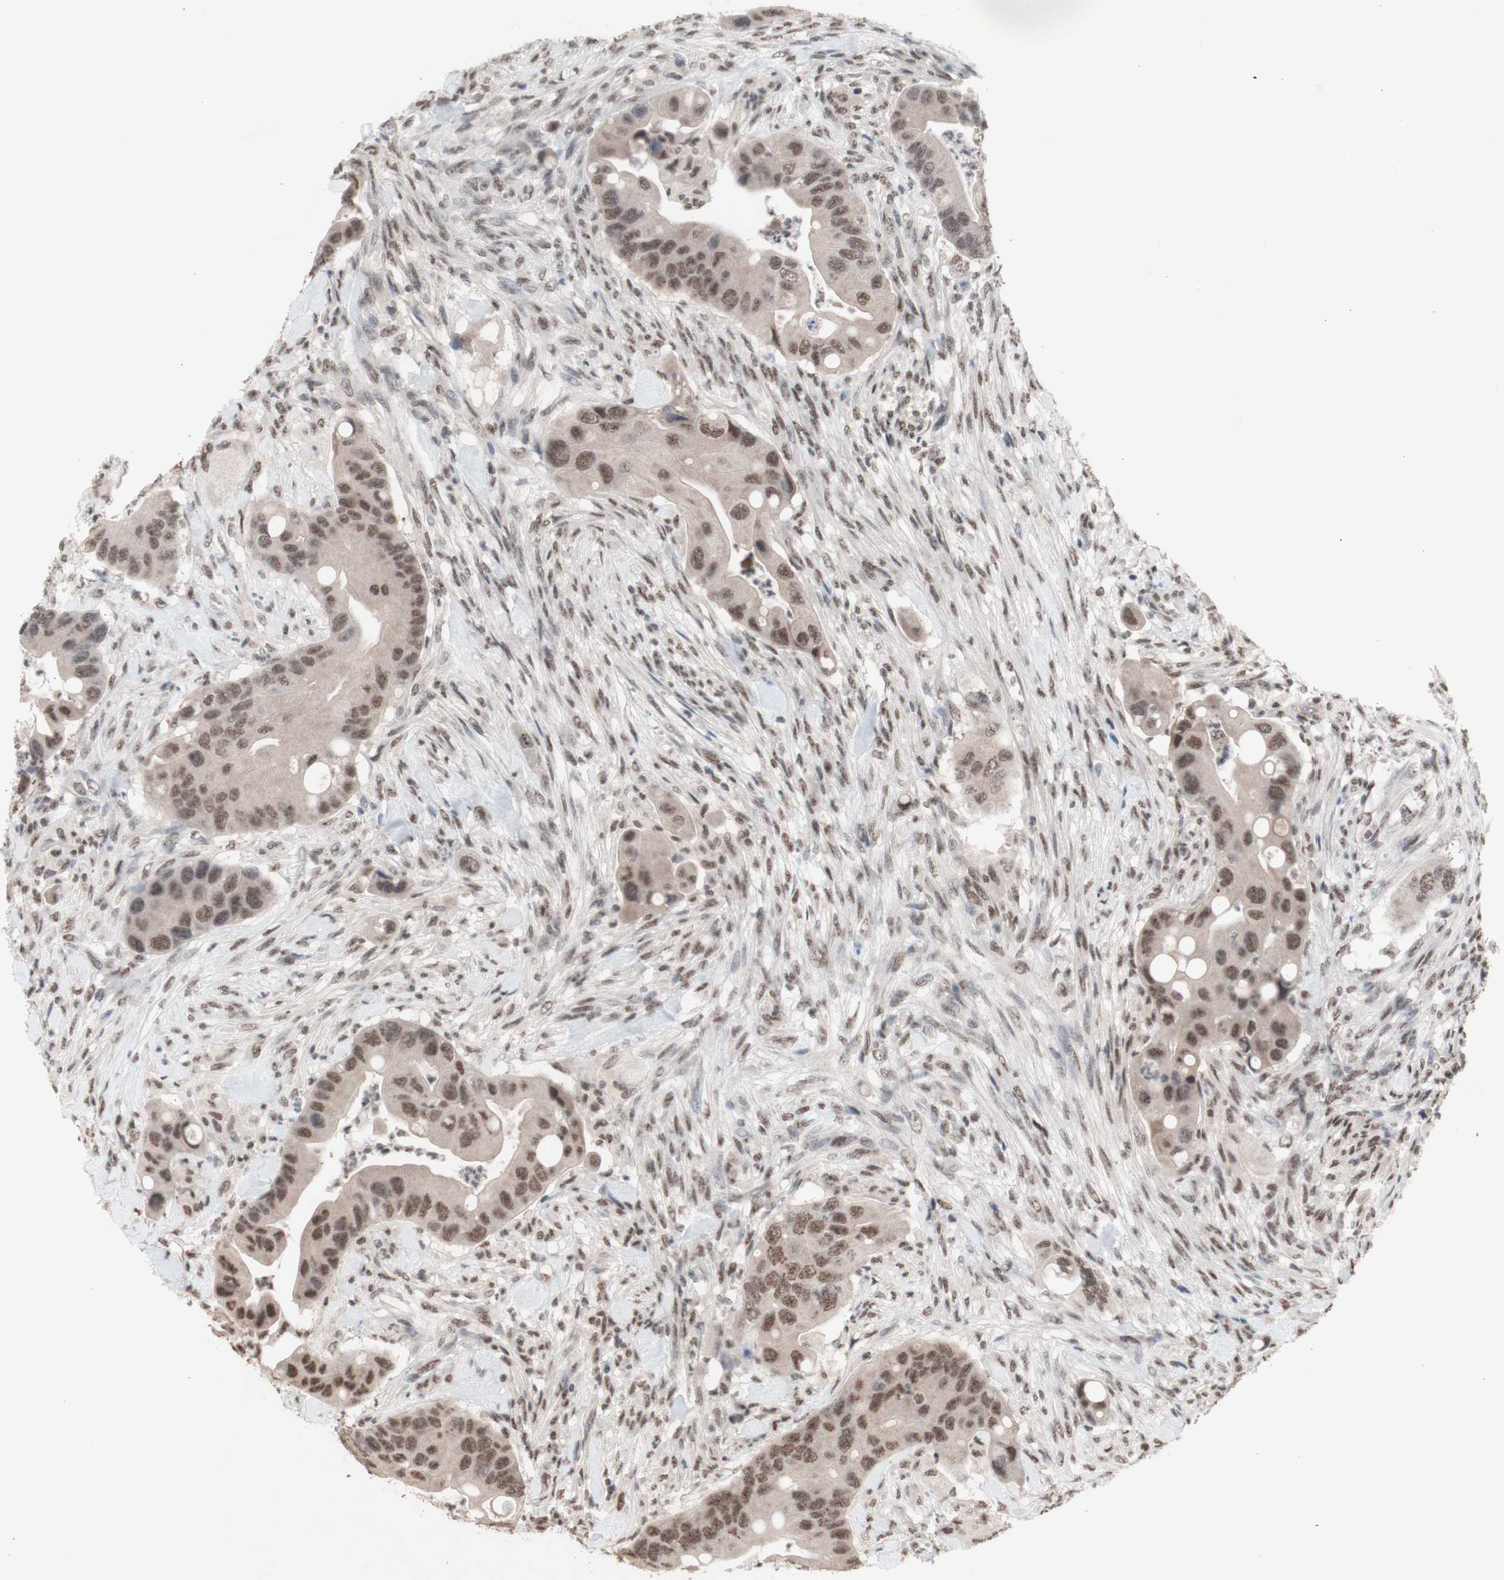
{"staining": {"intensity": "moderate", "quantity": ">75%", "location": "nuclear"}, "tissue": "colorectal cancer", "cell_type": "Tumor cells", "image_type": "cancer", "snomed": [{"axis": "morphology", "description": "Adenocarcinoma, NOS"}, {"axis": "topography", "description": "Rectum"}], "caption": "Moderate nuclear staining is present in approximately >75% of tumor cells in colorectal cancer (adenocarcinoma).", "gene": "SFPQ", "patient": {"sex": "female", "age": 57}}